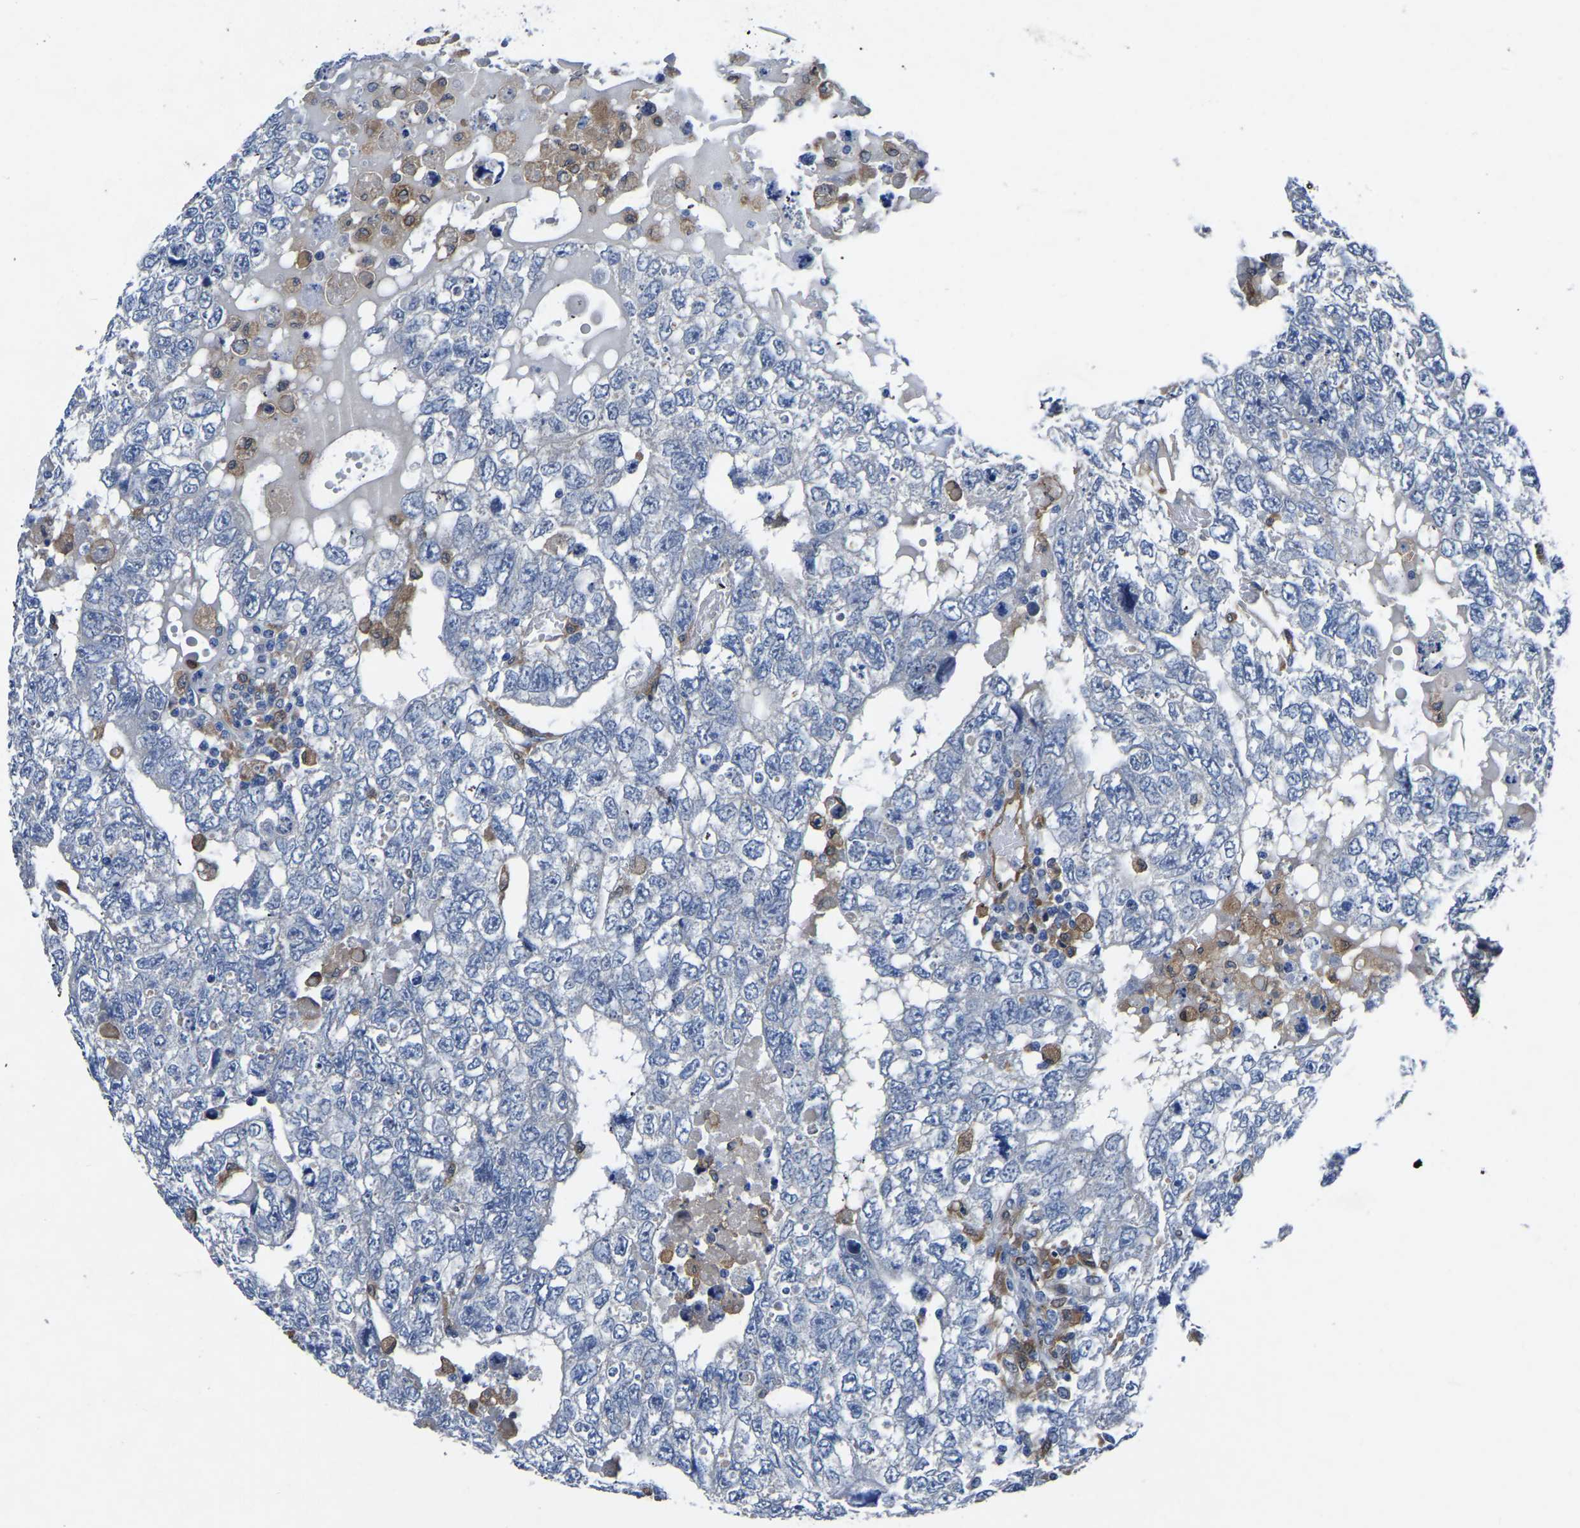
{"staining": {"intensity": "negative", "quantity": "none", "location": "none"}, "tissue": "testis cancer", "cell_type": "Tumor cells", "image_type": "cancer", "snomed": [{"axis": "morphology", "description": "Carcinoma, Embryonal, NOS"}, {"axis": "topography", "description": "Testis"}], "caption": "Protein analysis of testis cancer displays no significant staining in tumor cells. (Immunohistochemistry, brightfield microscopy, high magnification).", "gene": "ATG2B", "patient": {"sex": "male", "age": 36}}